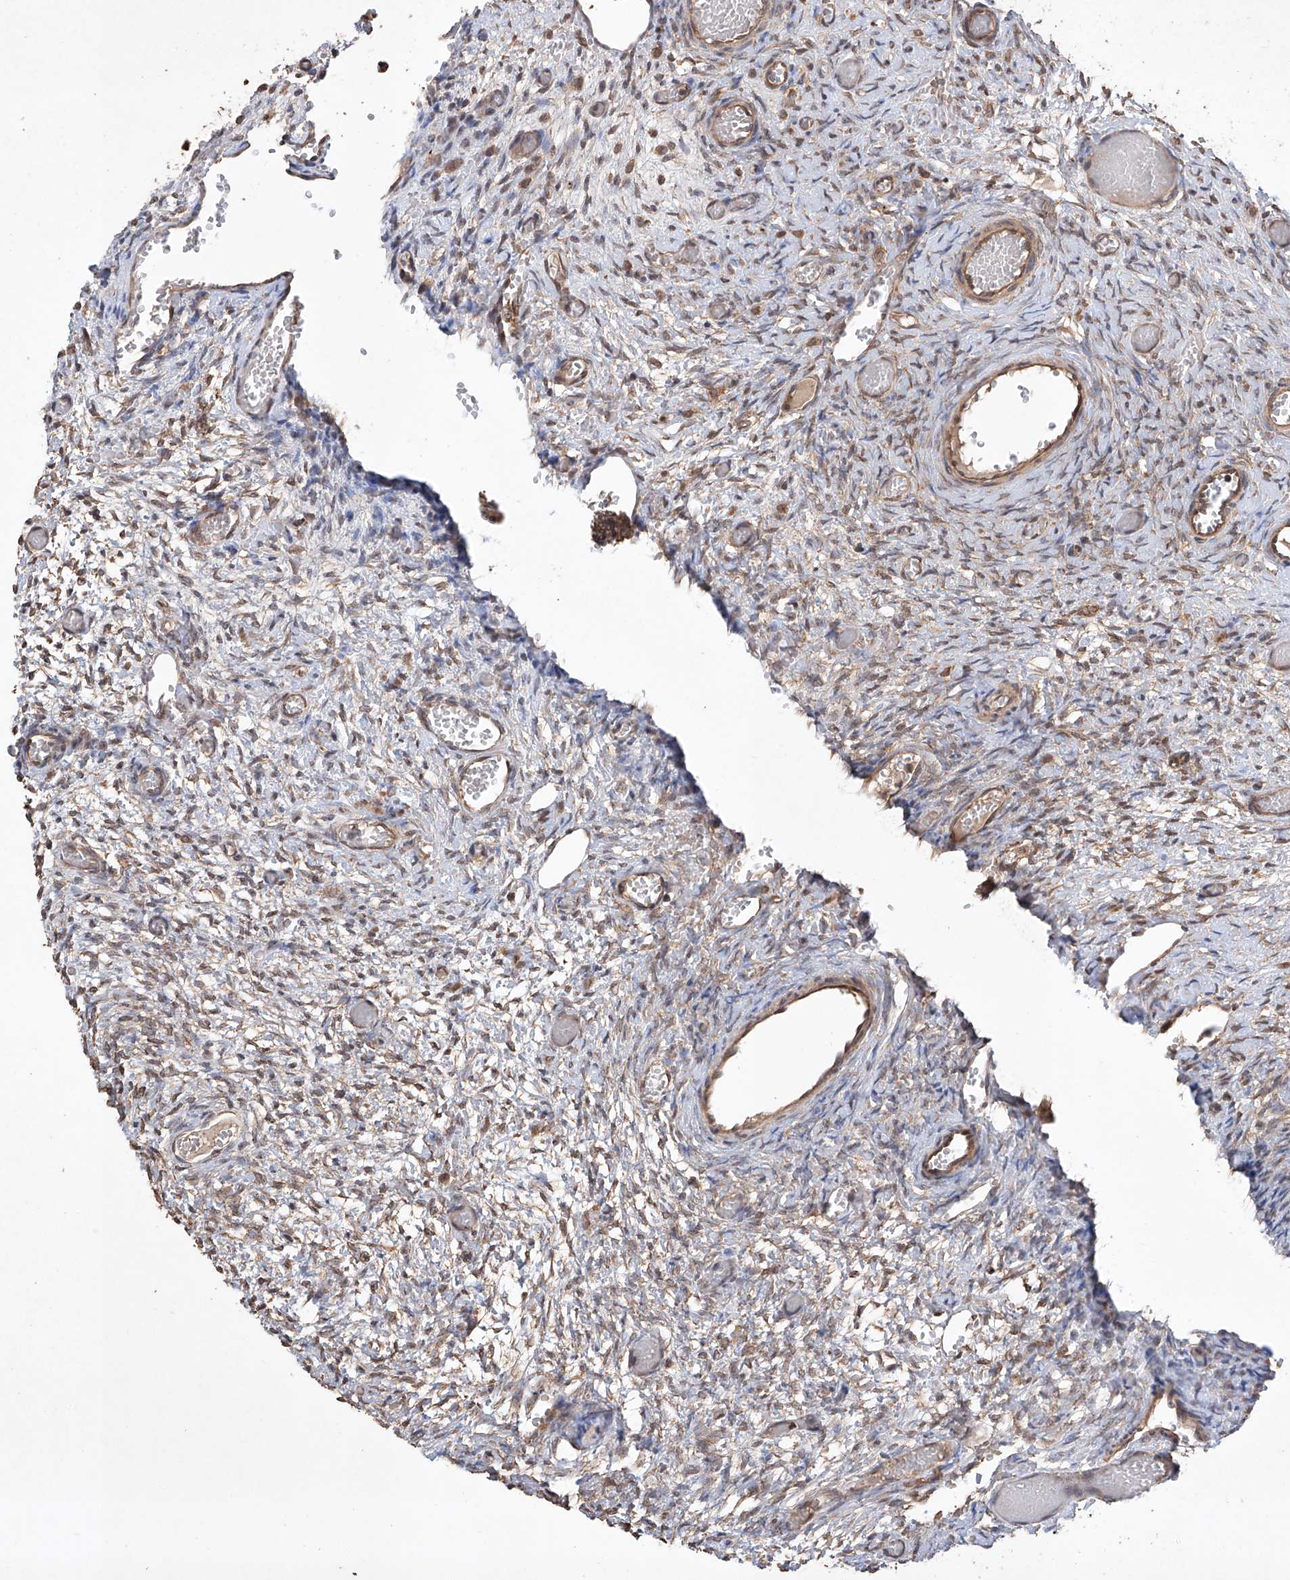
{"staining": {"intensity": "weak", "quantity": "25%-75%", "location": "cytoplasmic/membranous"}, "tissue": "ovary", "cell_type": "Ovarian stroma cells", "image_type": "normal", "snomed": [{"axis": "morphology", "description": "Adenocarcinoma, NOS"}, {"axis": "topography", "description": "Endometrium"}], "caption": "Protein analysis of benign ovary exhibits weak cytoplasmic/membranous staining in about 25%-75% of ovarian stroma cells.", "gene": "LURAP1", "patient": {"sex": "female", "age": 32}}